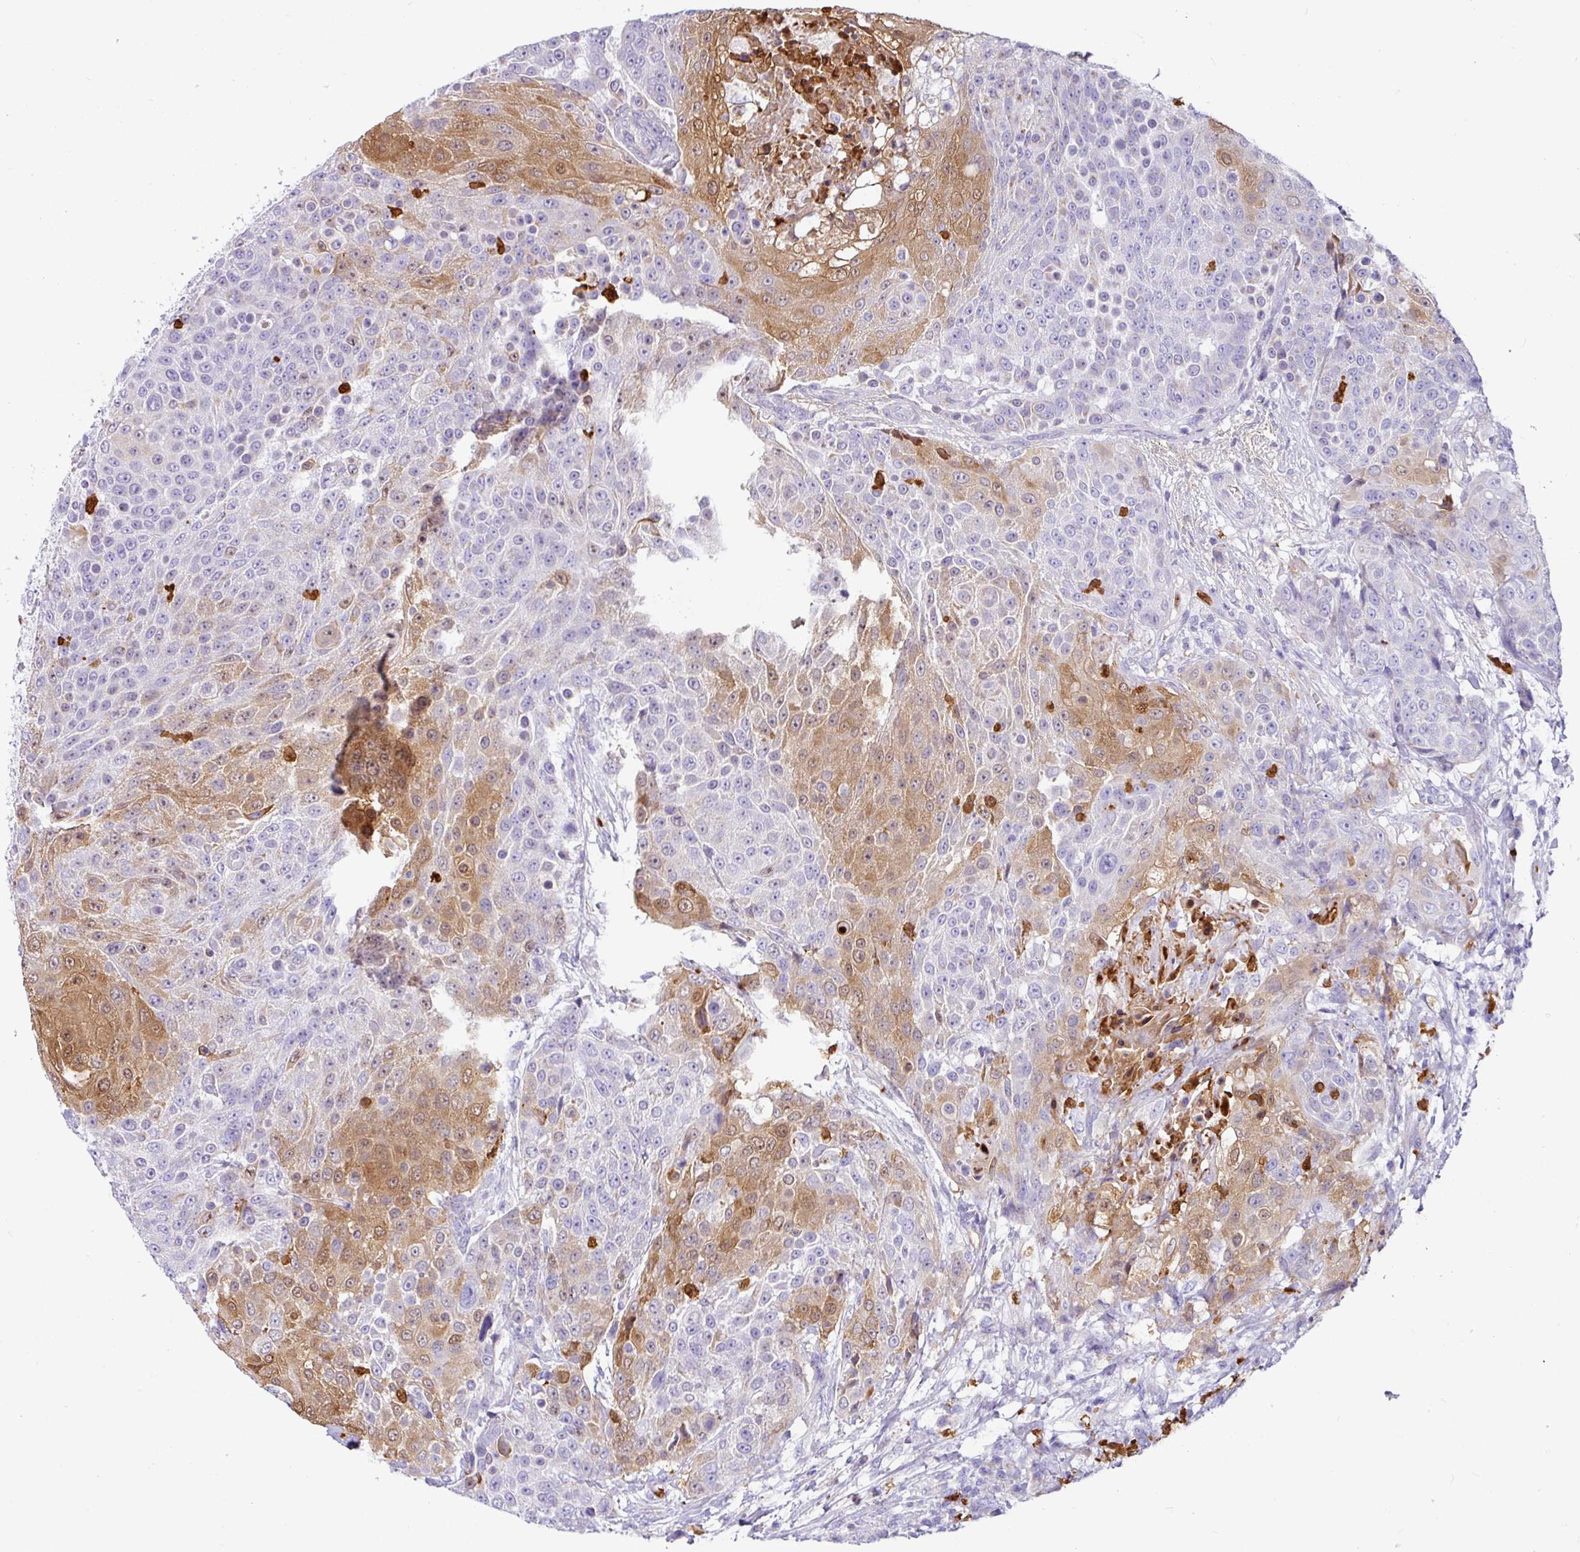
{"staining": {"intensity": "moderate", "quantity": "<25%", "location": "cytoplasmic/membranous,nuclear"}, "tissue": "urothelial cancer", "cell_type": "Tumor cells", "image_type": "cancer", "snomed": [{"axis": "morphology", "description": "Urothelial carcinoma, High grade"}, {"axis": "topography", "description": "Urinary bladder"}], "caption": "The immunohistochemical stain shows moderate cytoplasmic/membranous and nuclear staining in tumor cells of urothelial carcinoma (high-grade) tissue.", "gene": "SH2D3C", "patient": {"sex": "female", "age": 63}}